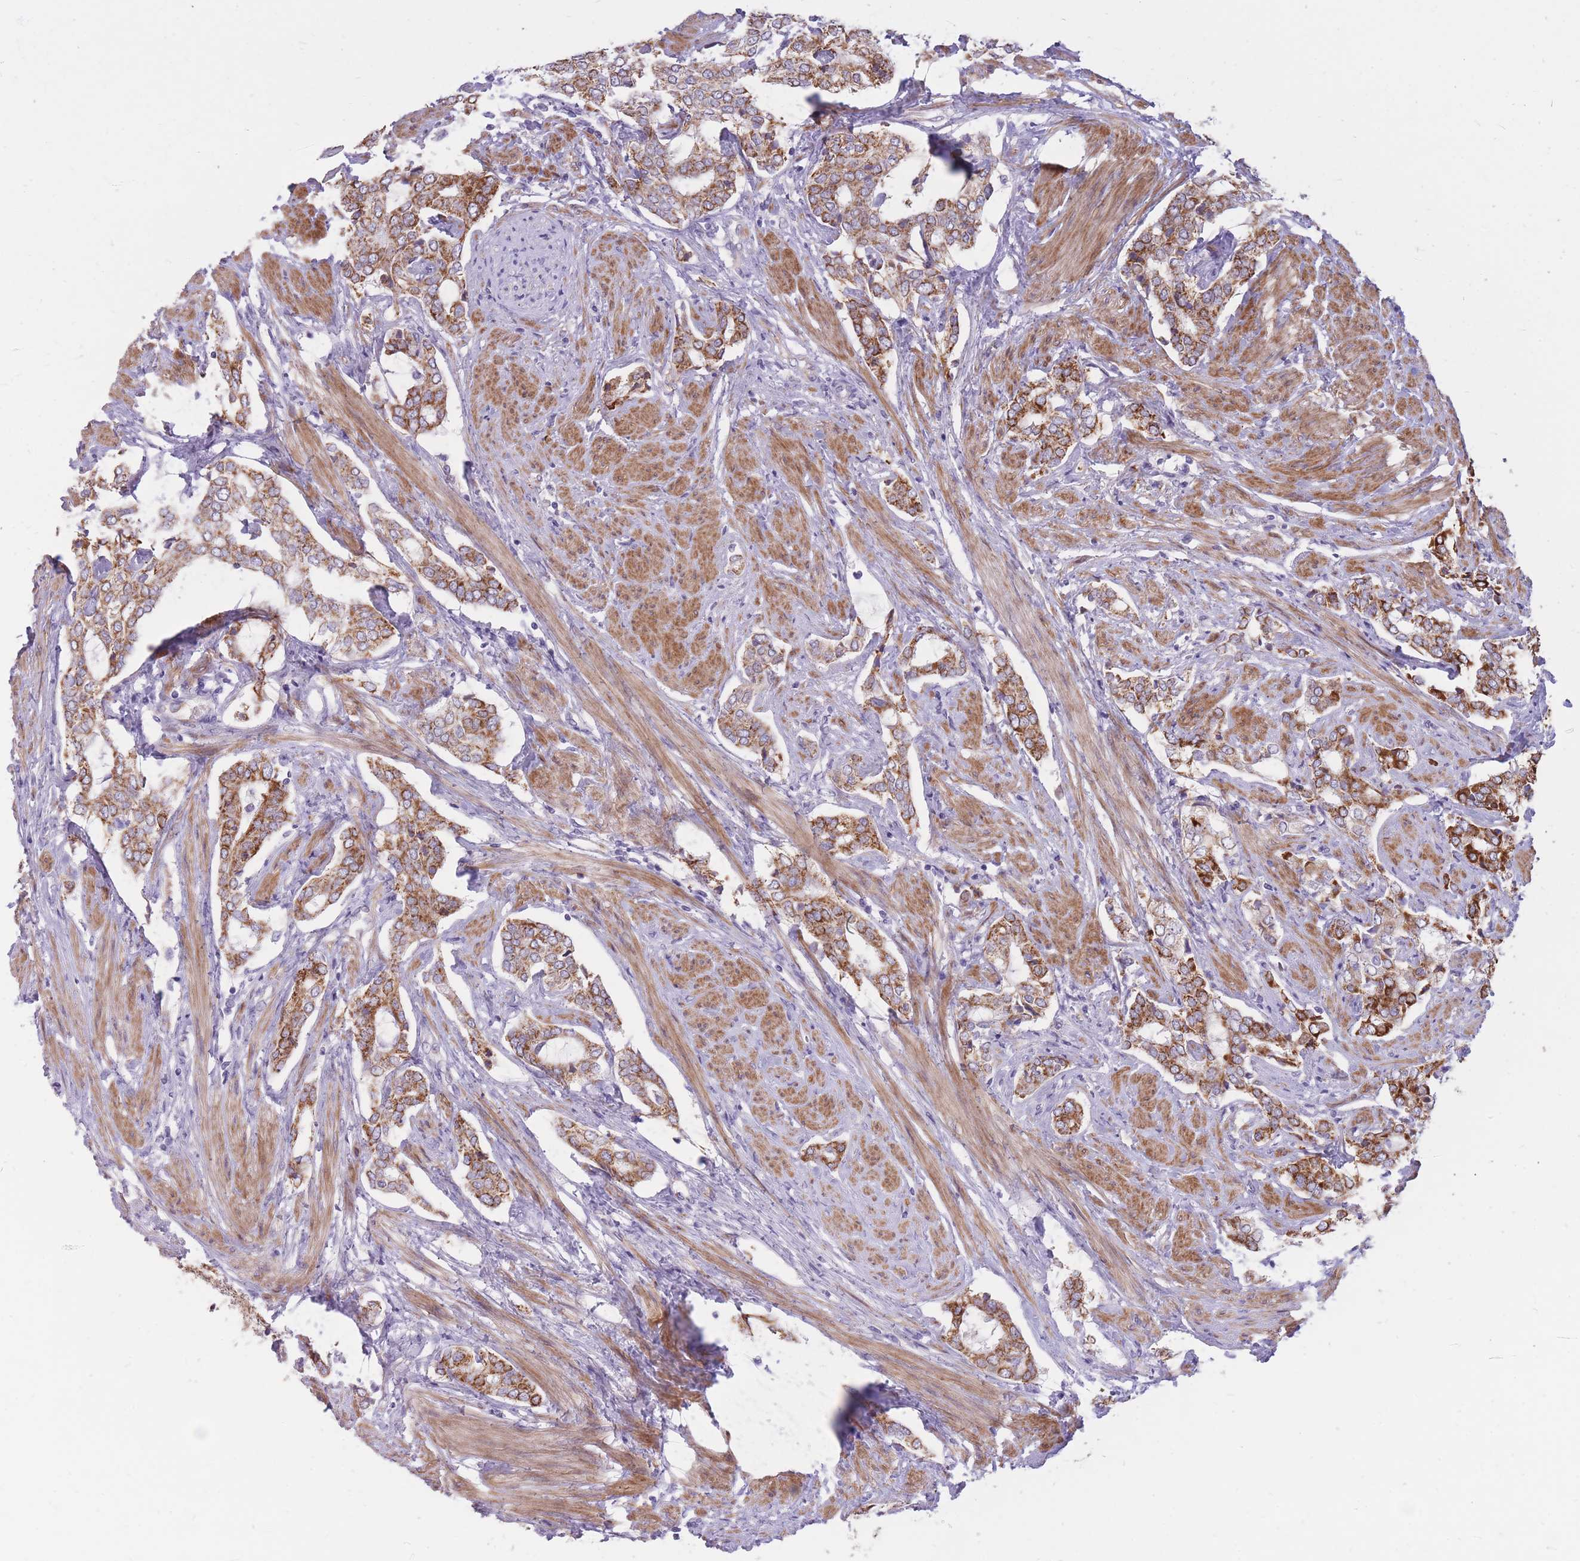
{"staining": {"intensity": "strong", "quantity": "25%-75%", "location": "cytoplasmic/membranous"}, "tissue": "prostate cancer", "cell_type": "Tumor cells", "image_type": "cancer", "snomed": [{"axis": "morphology", "description": "Adenocarcinoma, High grade"}, {"axis": "topography", "description": "Prostate"}], "caption": "Immunohistochemistry (IHC) staining of high-grade adenocarcinoma (prostate), which exhibits high levels of strong cytoplasmic/membranous staining in approximately 25%-75% of tumor cells indicating strong cytoplasmic/membranous protein staining. The staining was performed using DAB (brown) for protein detection and nuclei were counterstained in hematoxylin (blue).", "gene": "RNF170", "patient": {"sex": "male", "age": 71}}